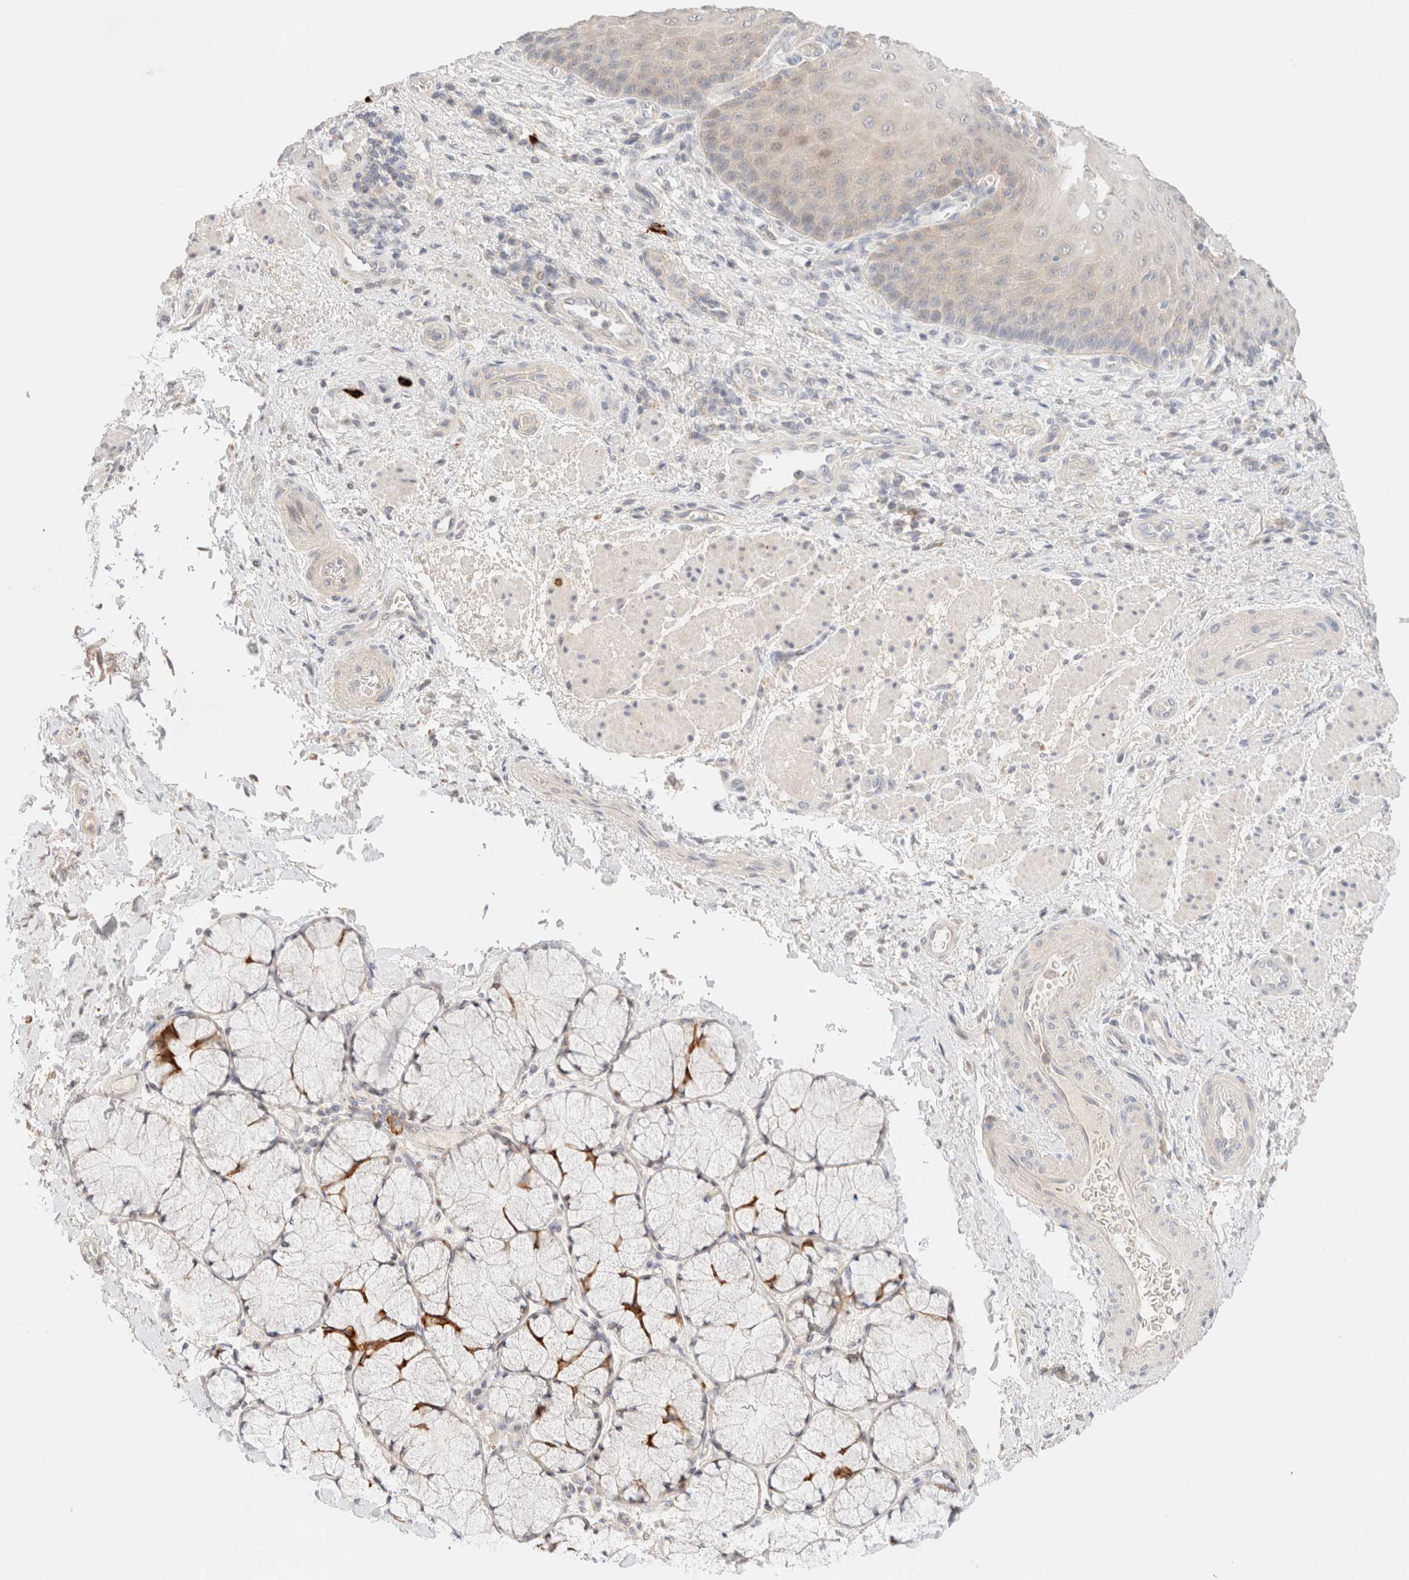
{"staining": {"intensity": "moderate", "quantity": ">75%", "location": "cytoplasmic/membranous"}, "tissue": "esophagus", "cell_type": "Squamous epithelial cells", "image_type": "normal", "snomed": [{"axis": "morphology", "description": "Normal tissue, NOS"}, {"axis": "topography", "description": "Esophagus"}], "caption": "Immunohistochemical staining of normal human esophagus exhibits moderate cytoplasmic/membranous protein positivity in about >75% of squamous epithelial cells.", "gene": "SGSM2", "patient": {"sex": "male", "age": 54}}